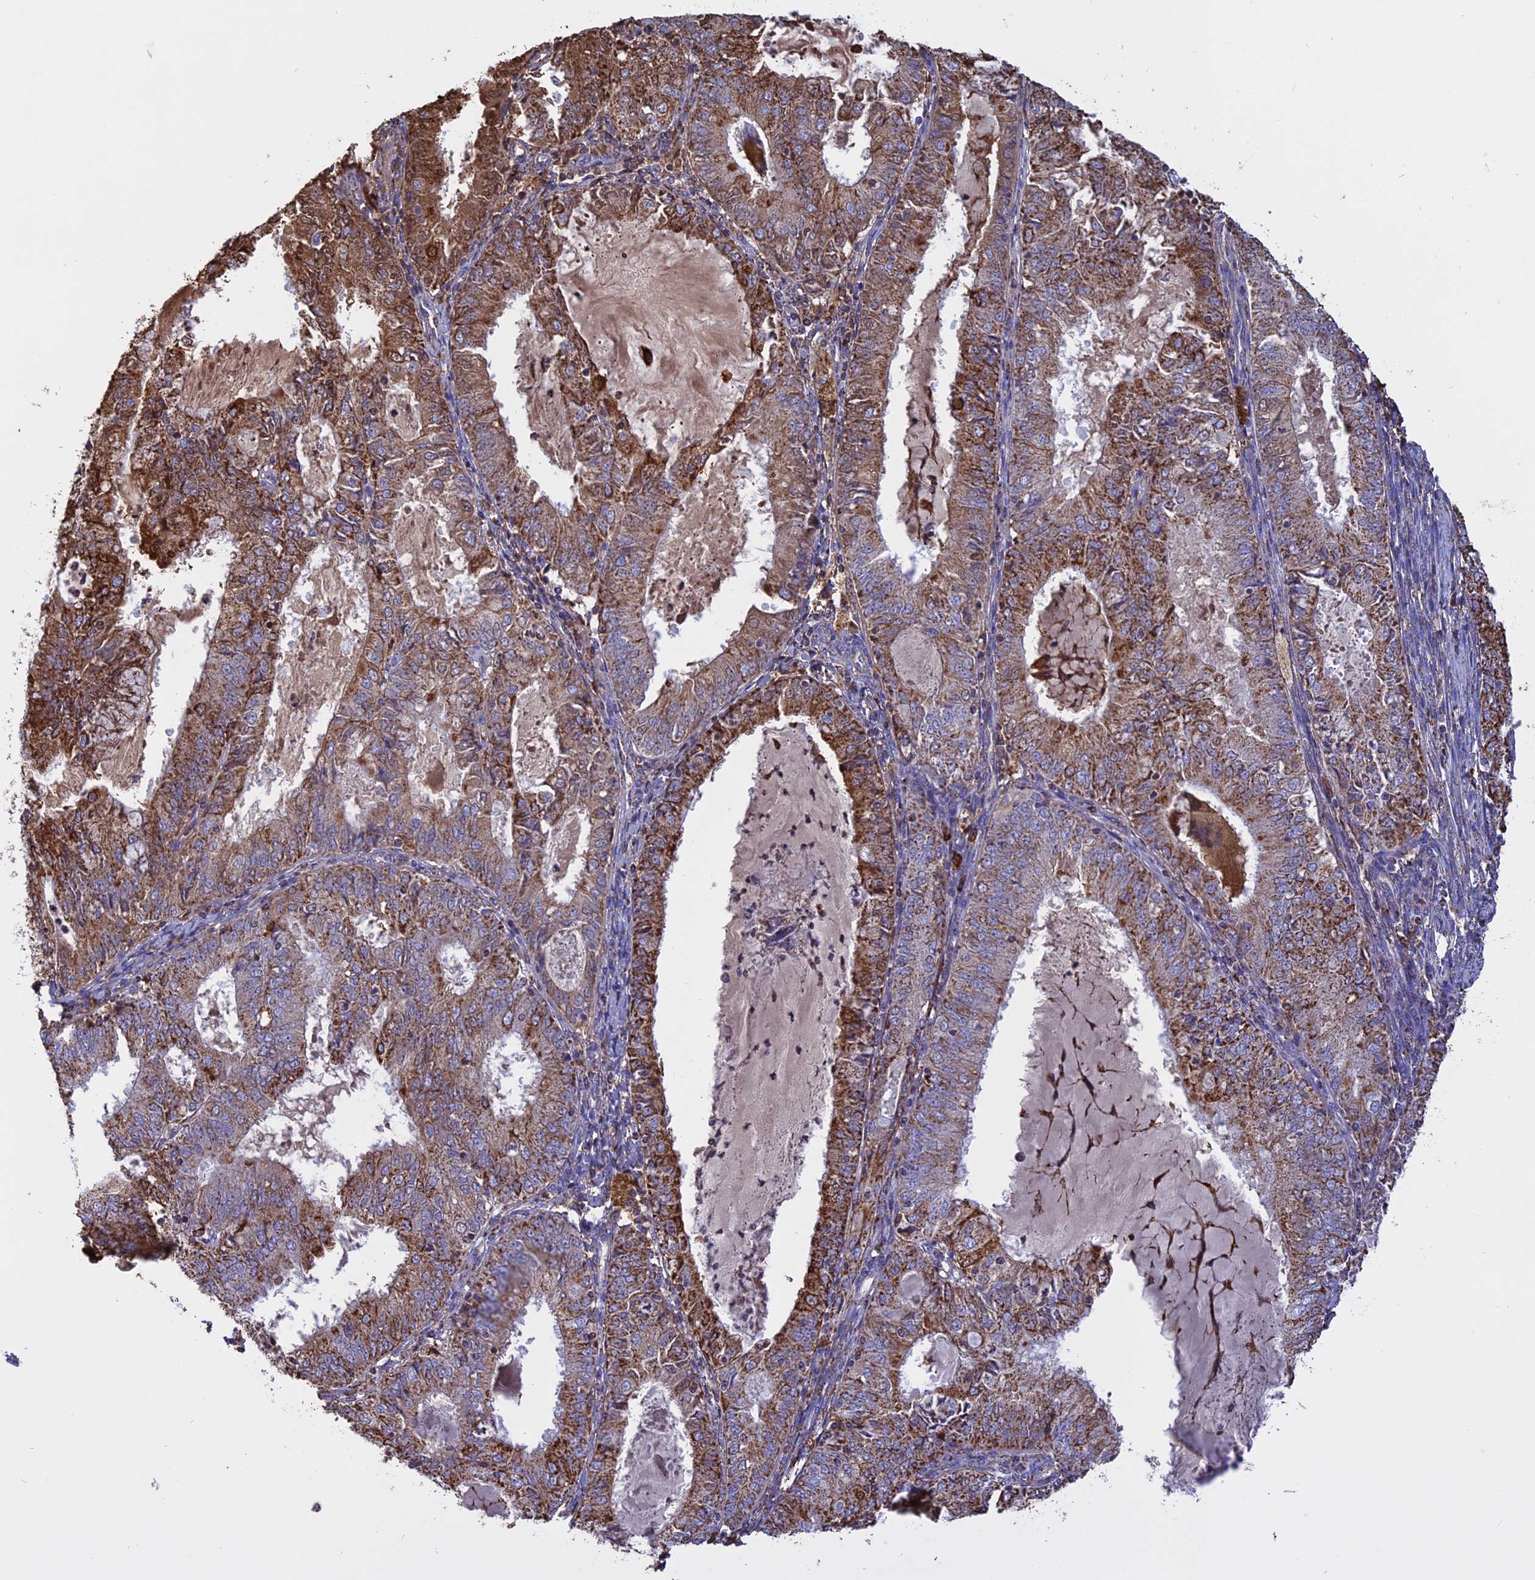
{"staining": {"intensity": "moderate", "quantity": ">75%", "location": "cytoplasmic/membranous"}, "tissue": "endometrial cancer", "cell_type": "Tumor cells", "image_type": "cancer", "snomed": [{"axis": "morphology", "description": "Adenocarcinoma, NOS"}, {"axis": "topography", "description": "Endometrium"}], "caption": "Endometrial cancer tissue reveals moderate cytoplasmic/membranous staining in about >75% of tumor cells", "gene": "KCNG1", "patient": {"sex": "female", "age": 57}}